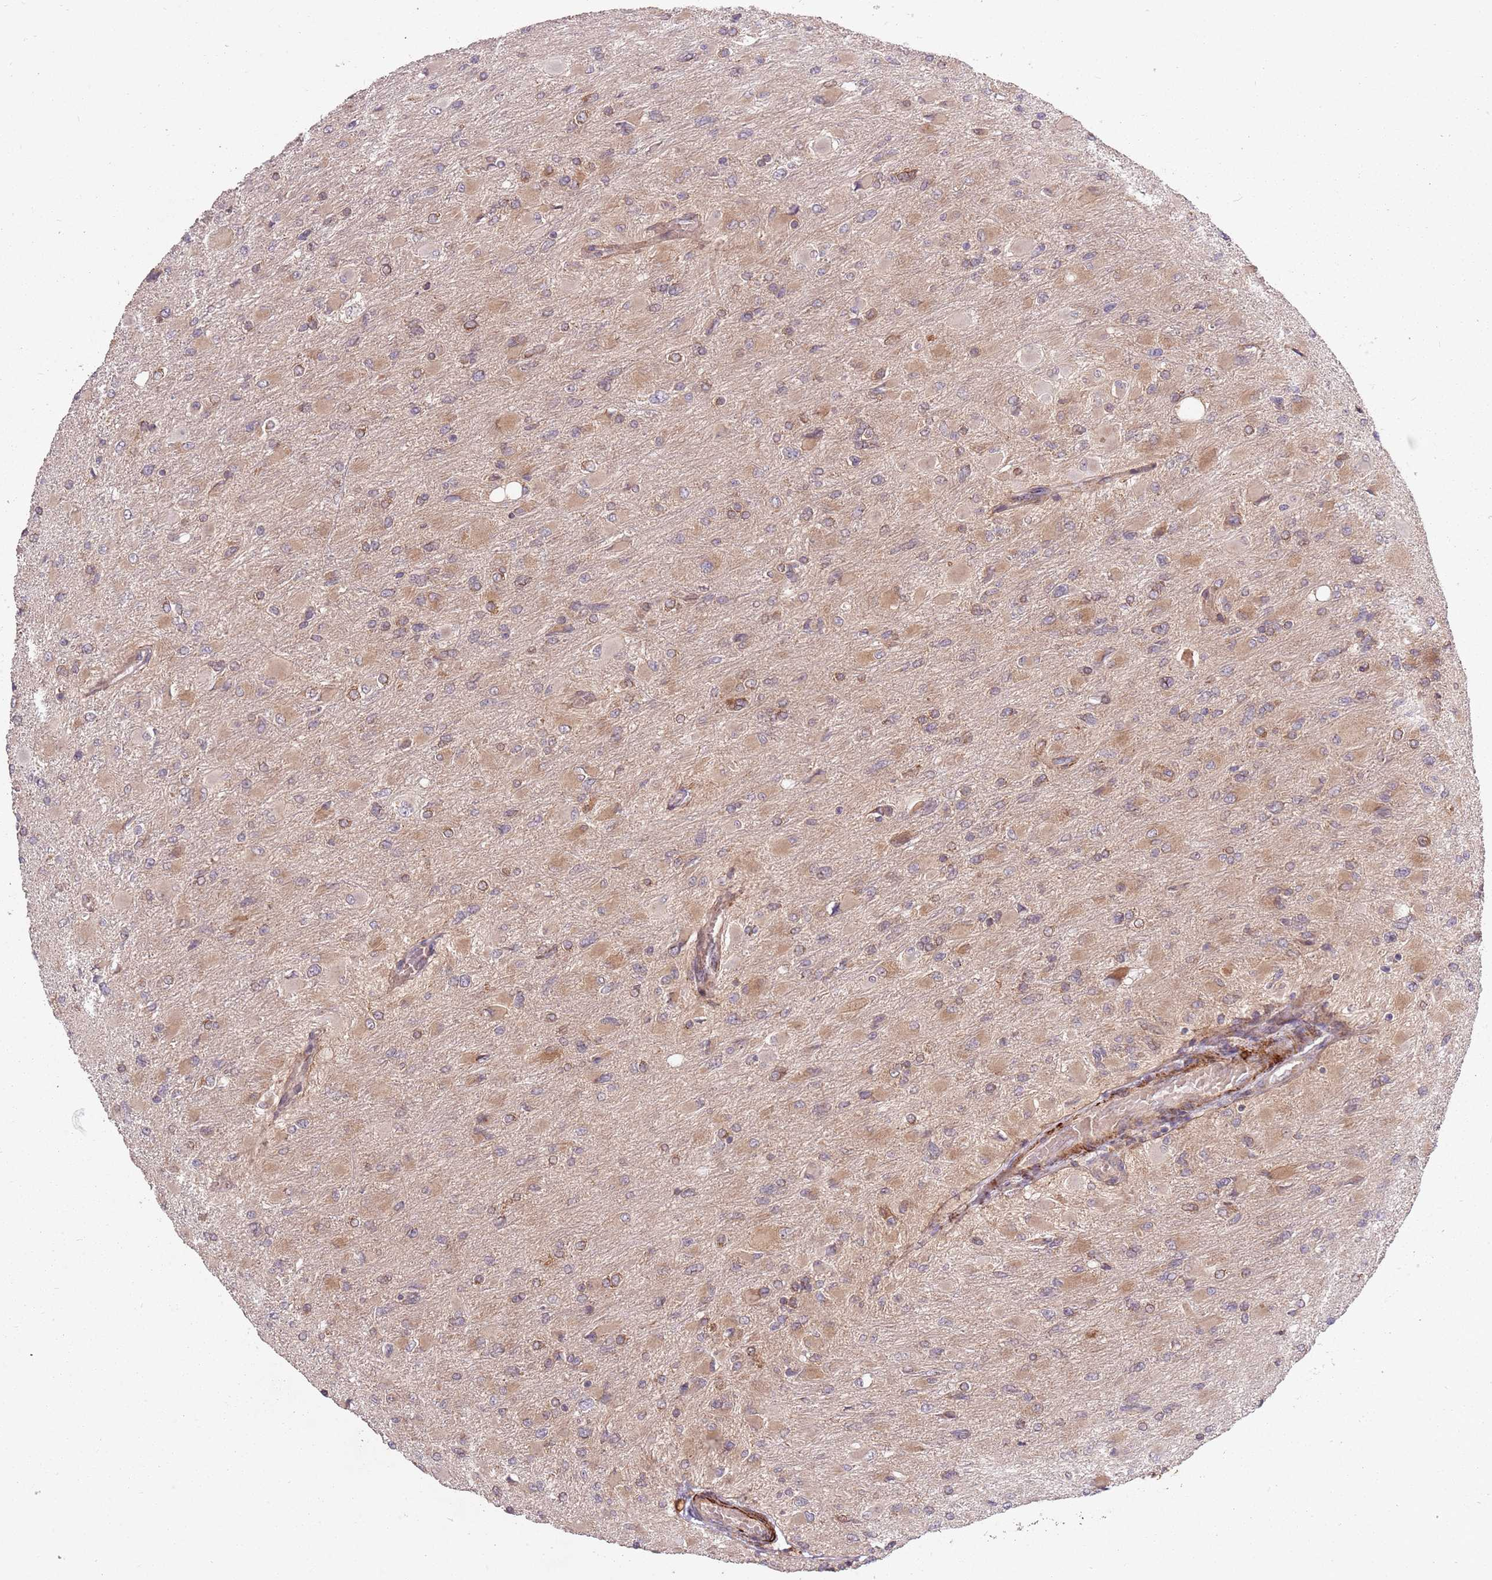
{"staining": {"intensity": "weak", "quantity": "<25%", "location": "cytoplasmic/membranous"}, "tissue": "glioma", "cell_type": "Tumor cells", "image_type": "cancer", "snomed": [{"axis": "morphology", "description": "Glioma, malignant, High grade"}, {"axis": "topography", "description": "Cerebral cortex"}], "caption": "Immunohistochemistry micrograph of human malignant glioma (high-grade) stained for a protein (brown), which reveals no expression in tumor cells.", "gene": "PLD6", "patient": {"sex": "female", "age": 36}}